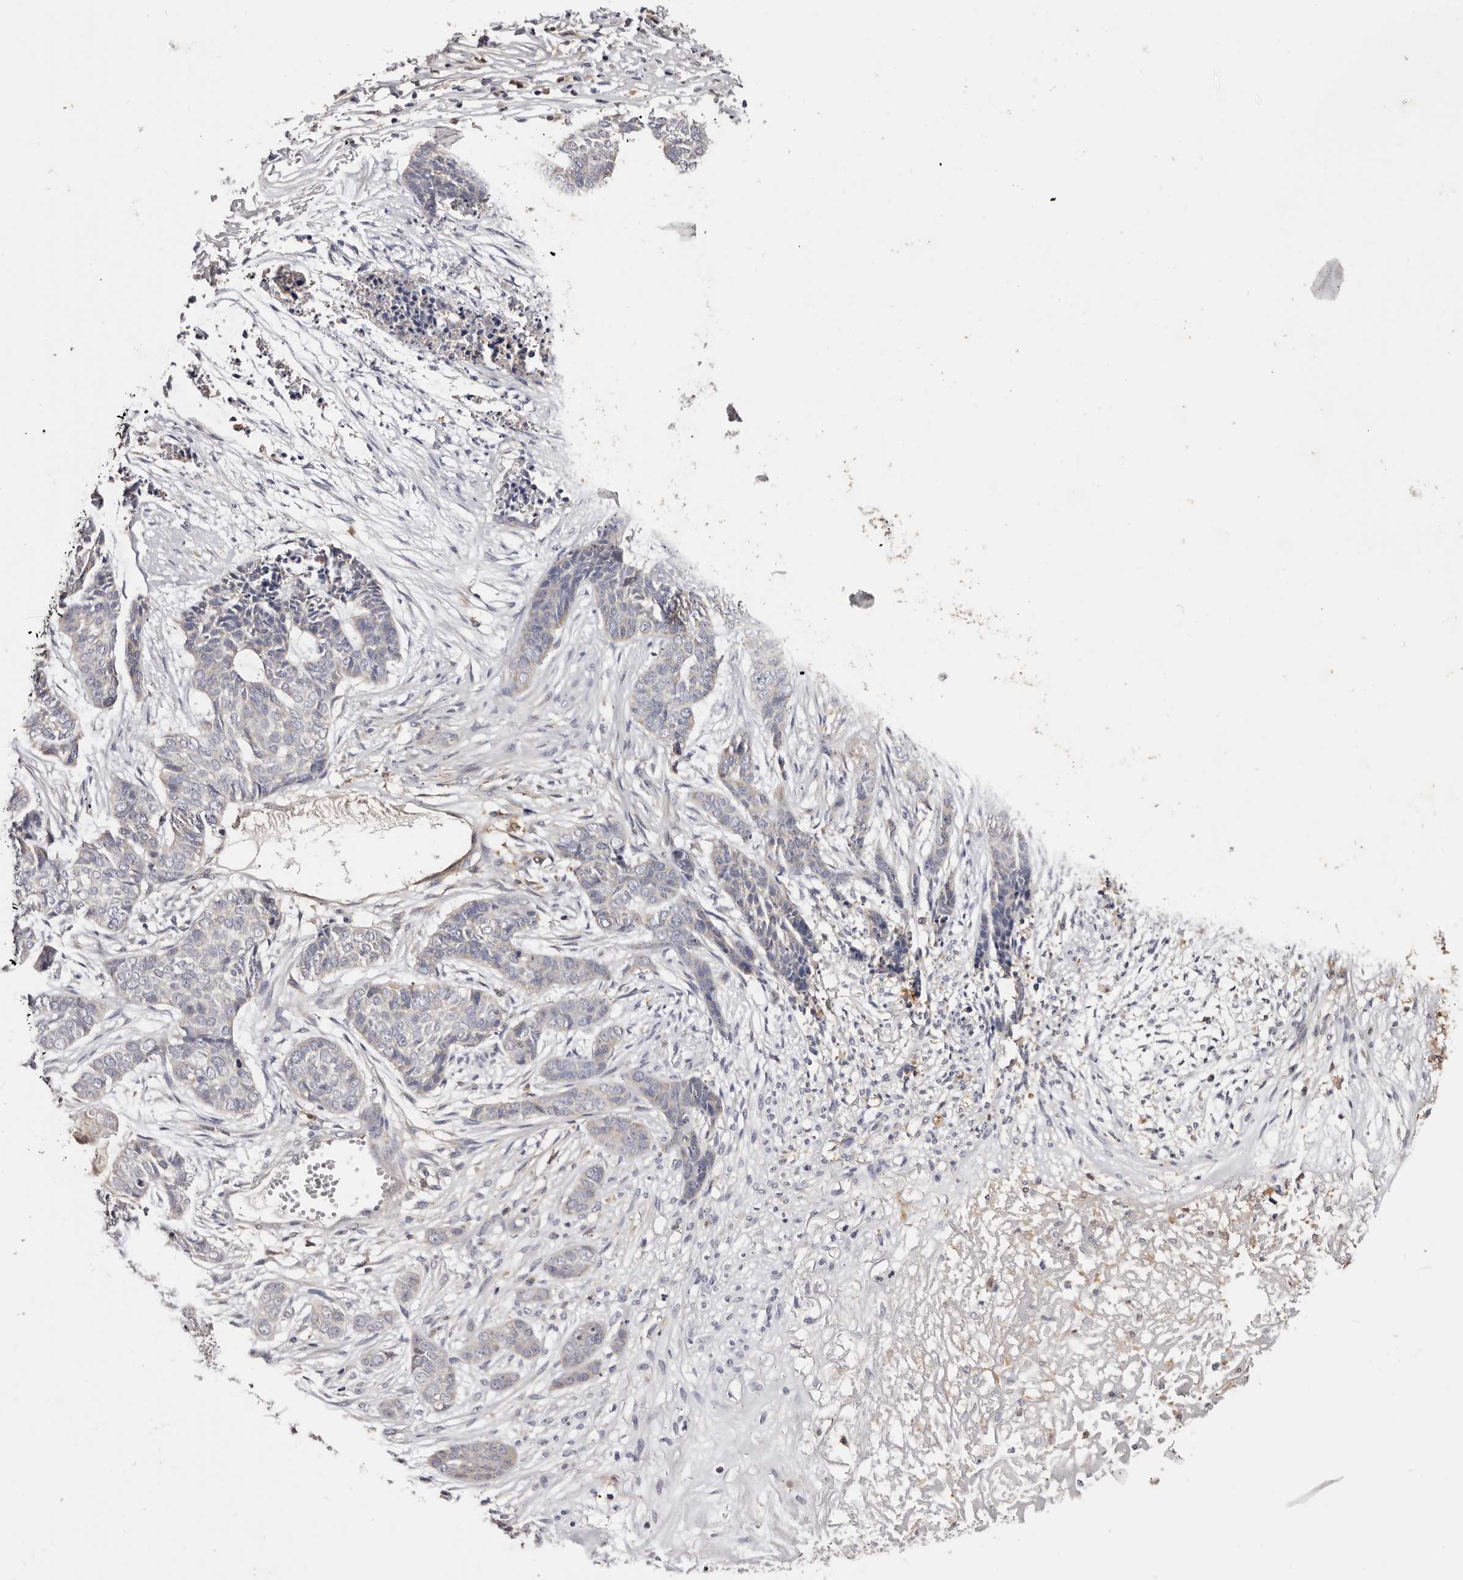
{"staining": {"intensity": "negative", "quantity": "none", "location": "none"}, "tissue": "skin cancer", "cell_type": "Tumor cells", "image_type": "cancer", "snomed": [{"axis": "morphology", "description": "Basal cell carcinoma"}, {"axis": "topography", "description": "Skin"}], "caption": "A photomicrograph of skin cancer (basal cell carcinoma) stained for a protein demonstrates no brown staining in tumor cells.", "gene": "LAP3", "patient": {"sex": "female", "age": 64}}